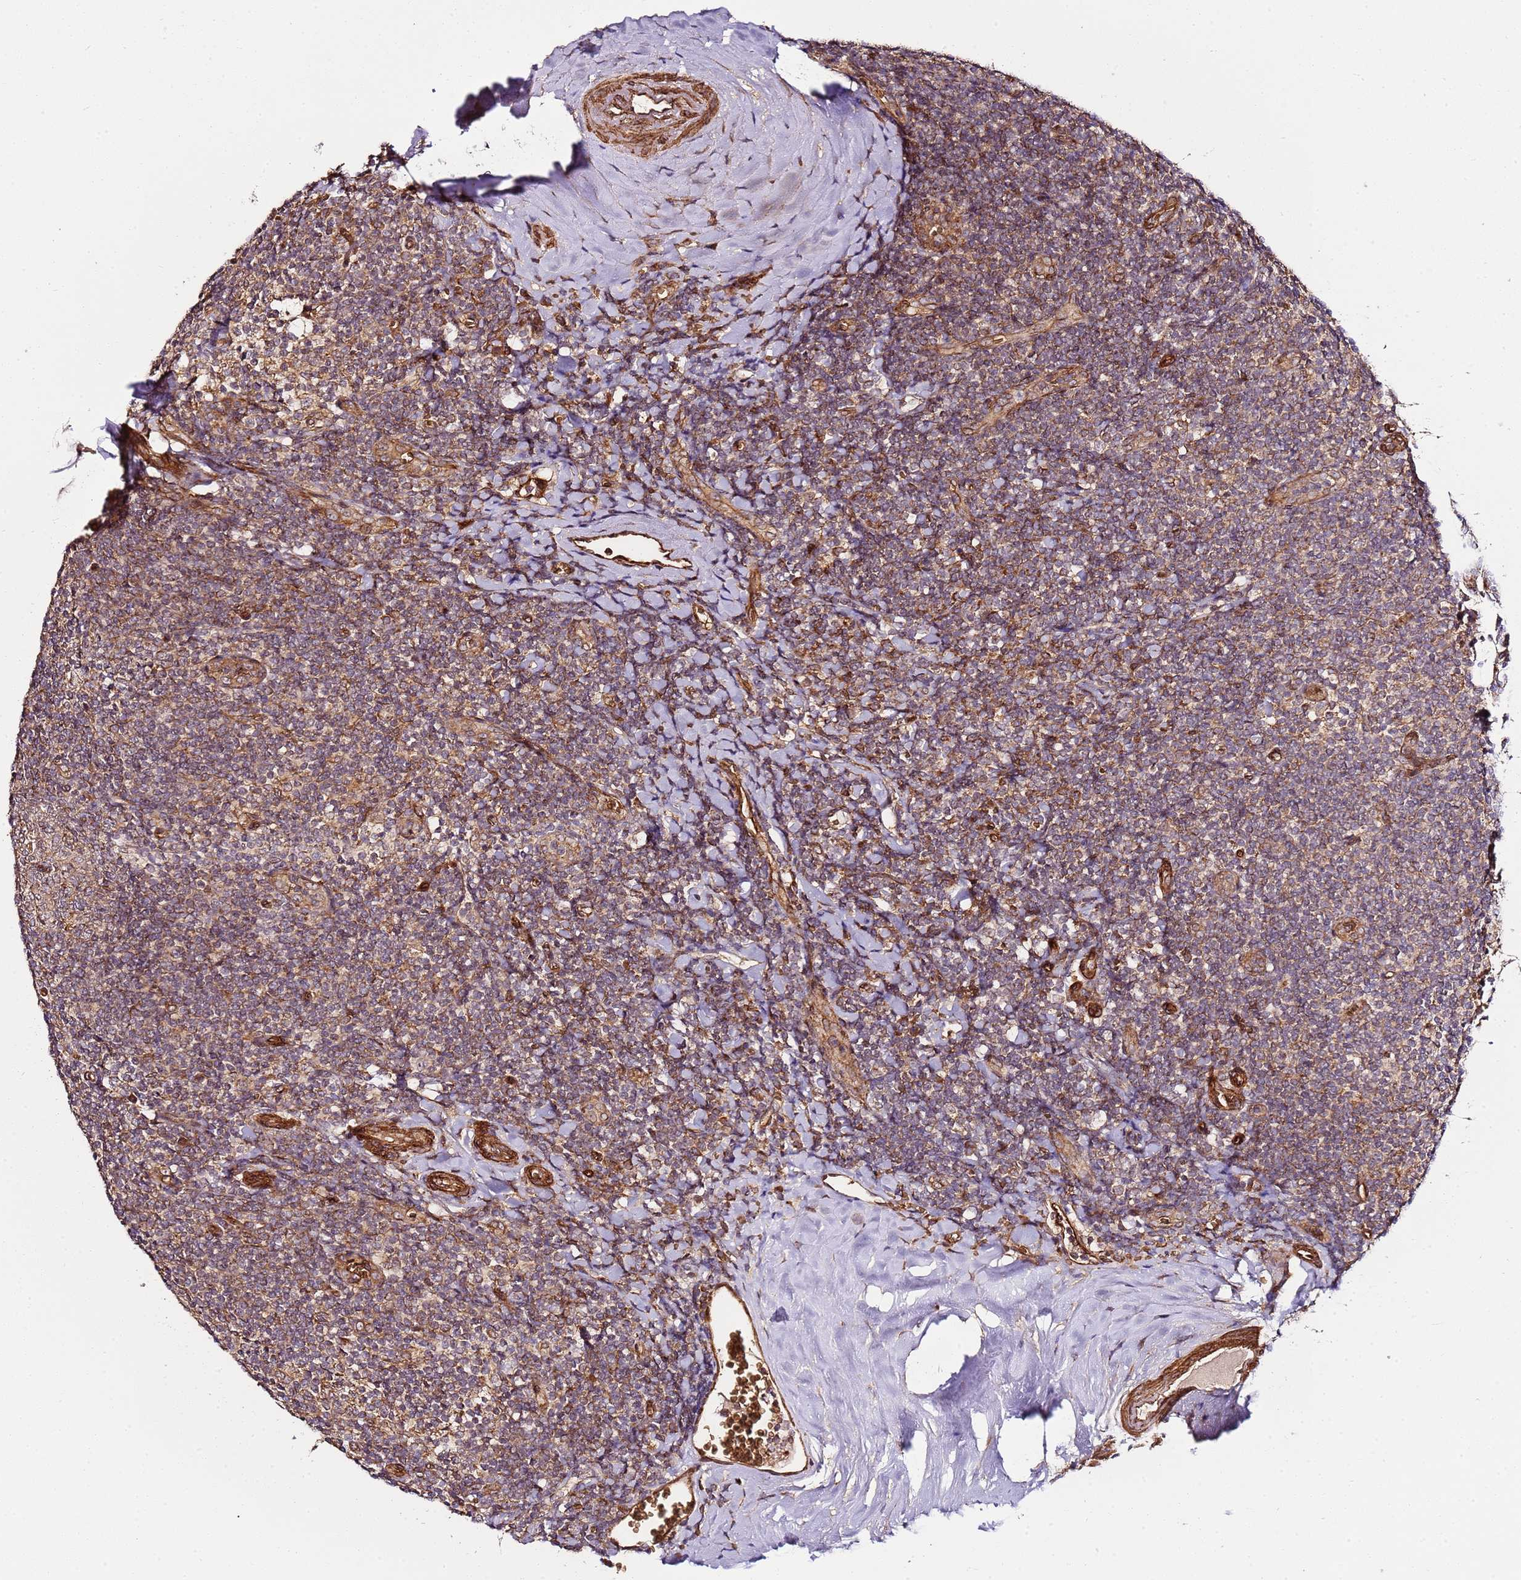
{"staining": {"intensity": "moderate", "quantity": "25%-75%", "location": "cytoplasmic/membranous"}, "tissue": "tonsil", "cell_type": "Germinal center cells", "image_type": "normal", "snomed": [{"axis": "morphology", "description": "Normal tissue, NOS"}, {"axis": "topography", "description": "Tonsil"}], "caption": "This image shows IHC staining of benign tonsil, with medium moderate cytoplasmic/membranous expression in approximately 25%-75% of germinal center cells.", "gene": "TM2D2", "patient": {"sex": "male", "age": 27}}